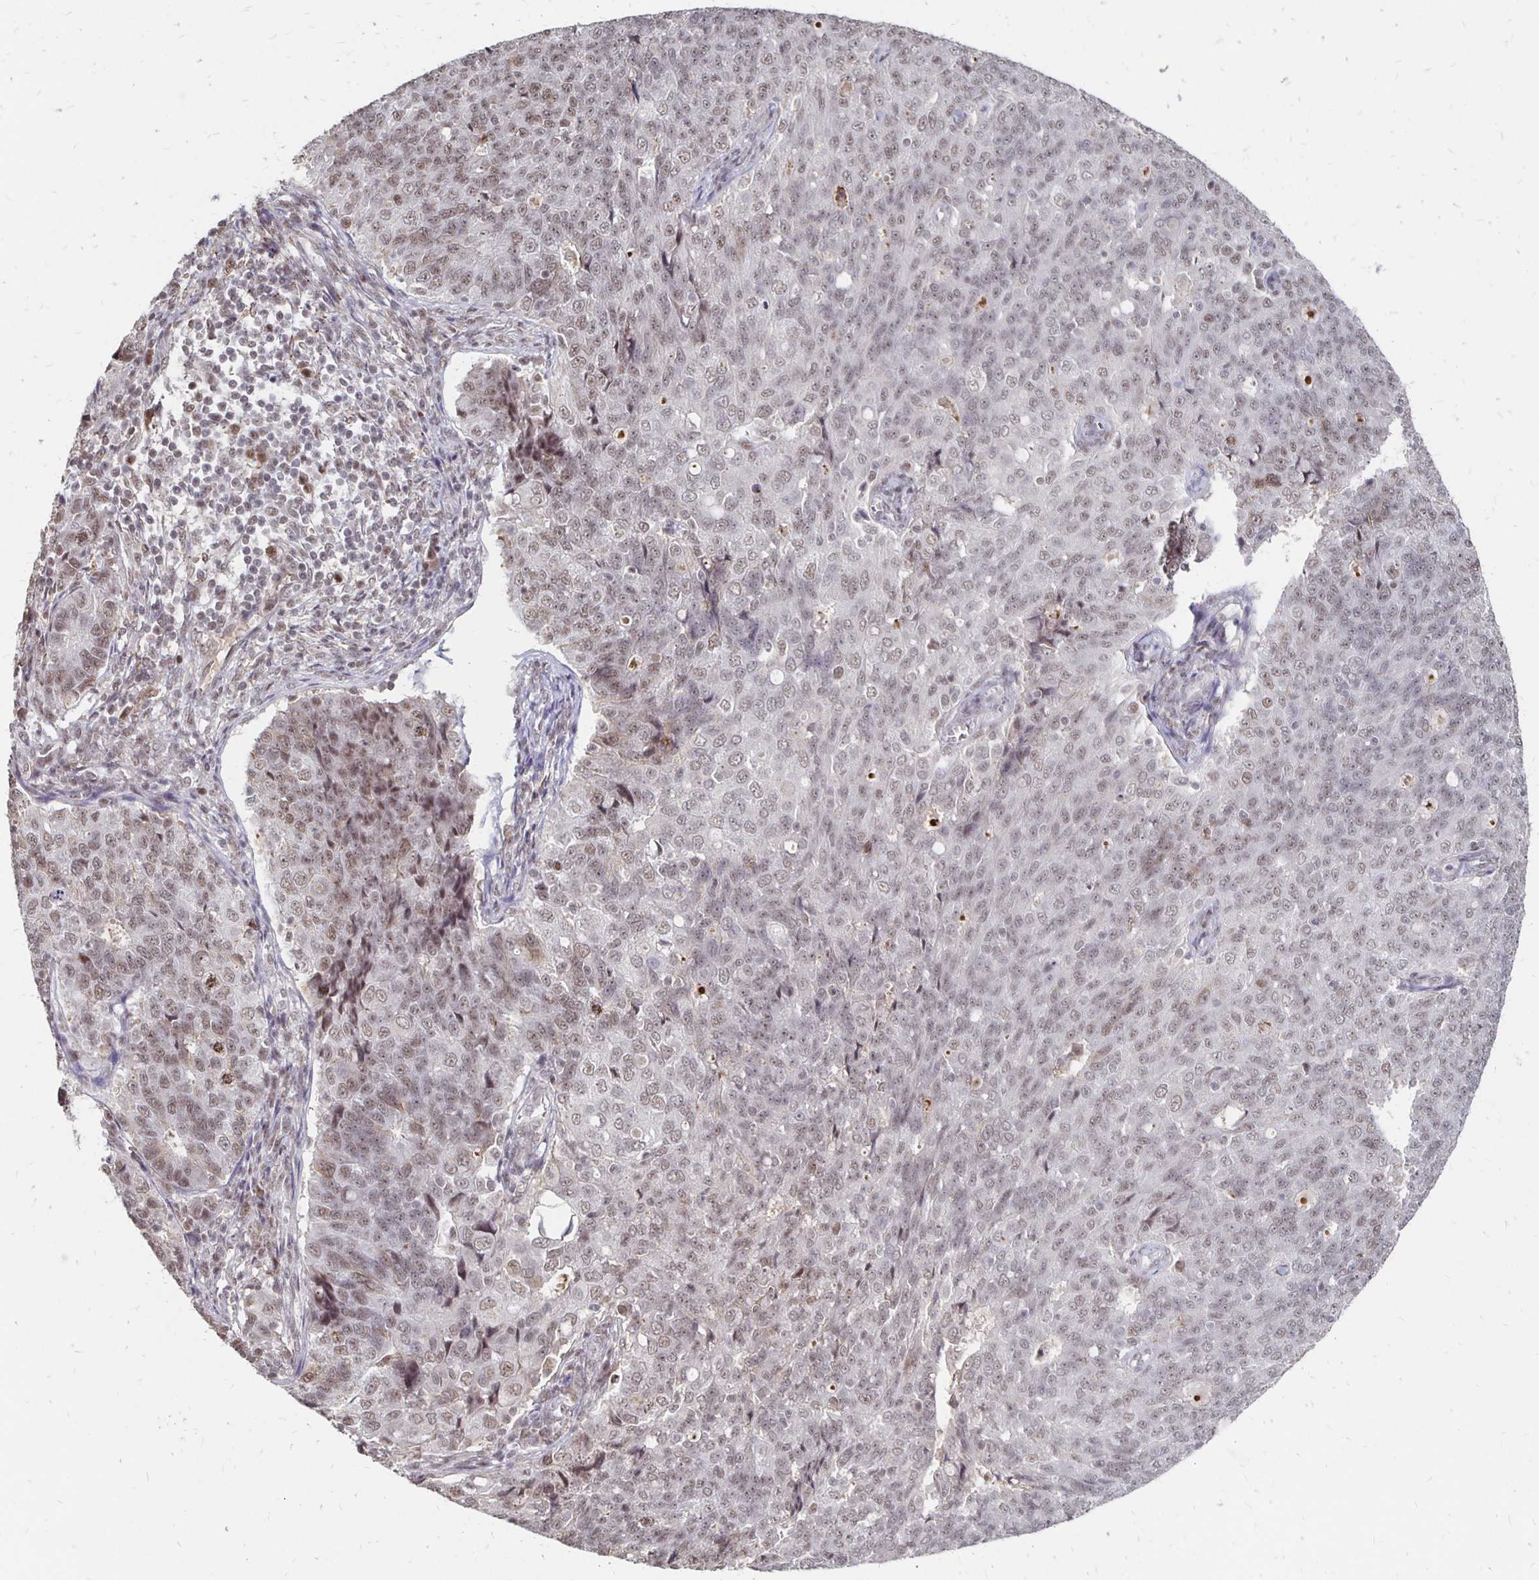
{"staining": {"intensity": "weak", "quantity": ">75%", "location": "nuclear"}, "tissue": "endometrial cancer", "cell_type": "Tumor cells", "image_type": "cancer", "snomed": [{"axis": "morphology", "description": "Adenocarcinoma, NOS"}, {"axis": "topography", "description": "Endometrium"}], "caption": "Immunohistochemistry (IHC) of human endometrial cancer (adenocarcinoma) demonstrates low levels of weak nuclear staining in about >75% of tumor cells. The staining was performed using DAB, with brown indicating positive protein expression. Nuclei are stained blue with hematoxylin.", "gene": "CLASRP", "patient": {"sex": "female", "age": 43}}